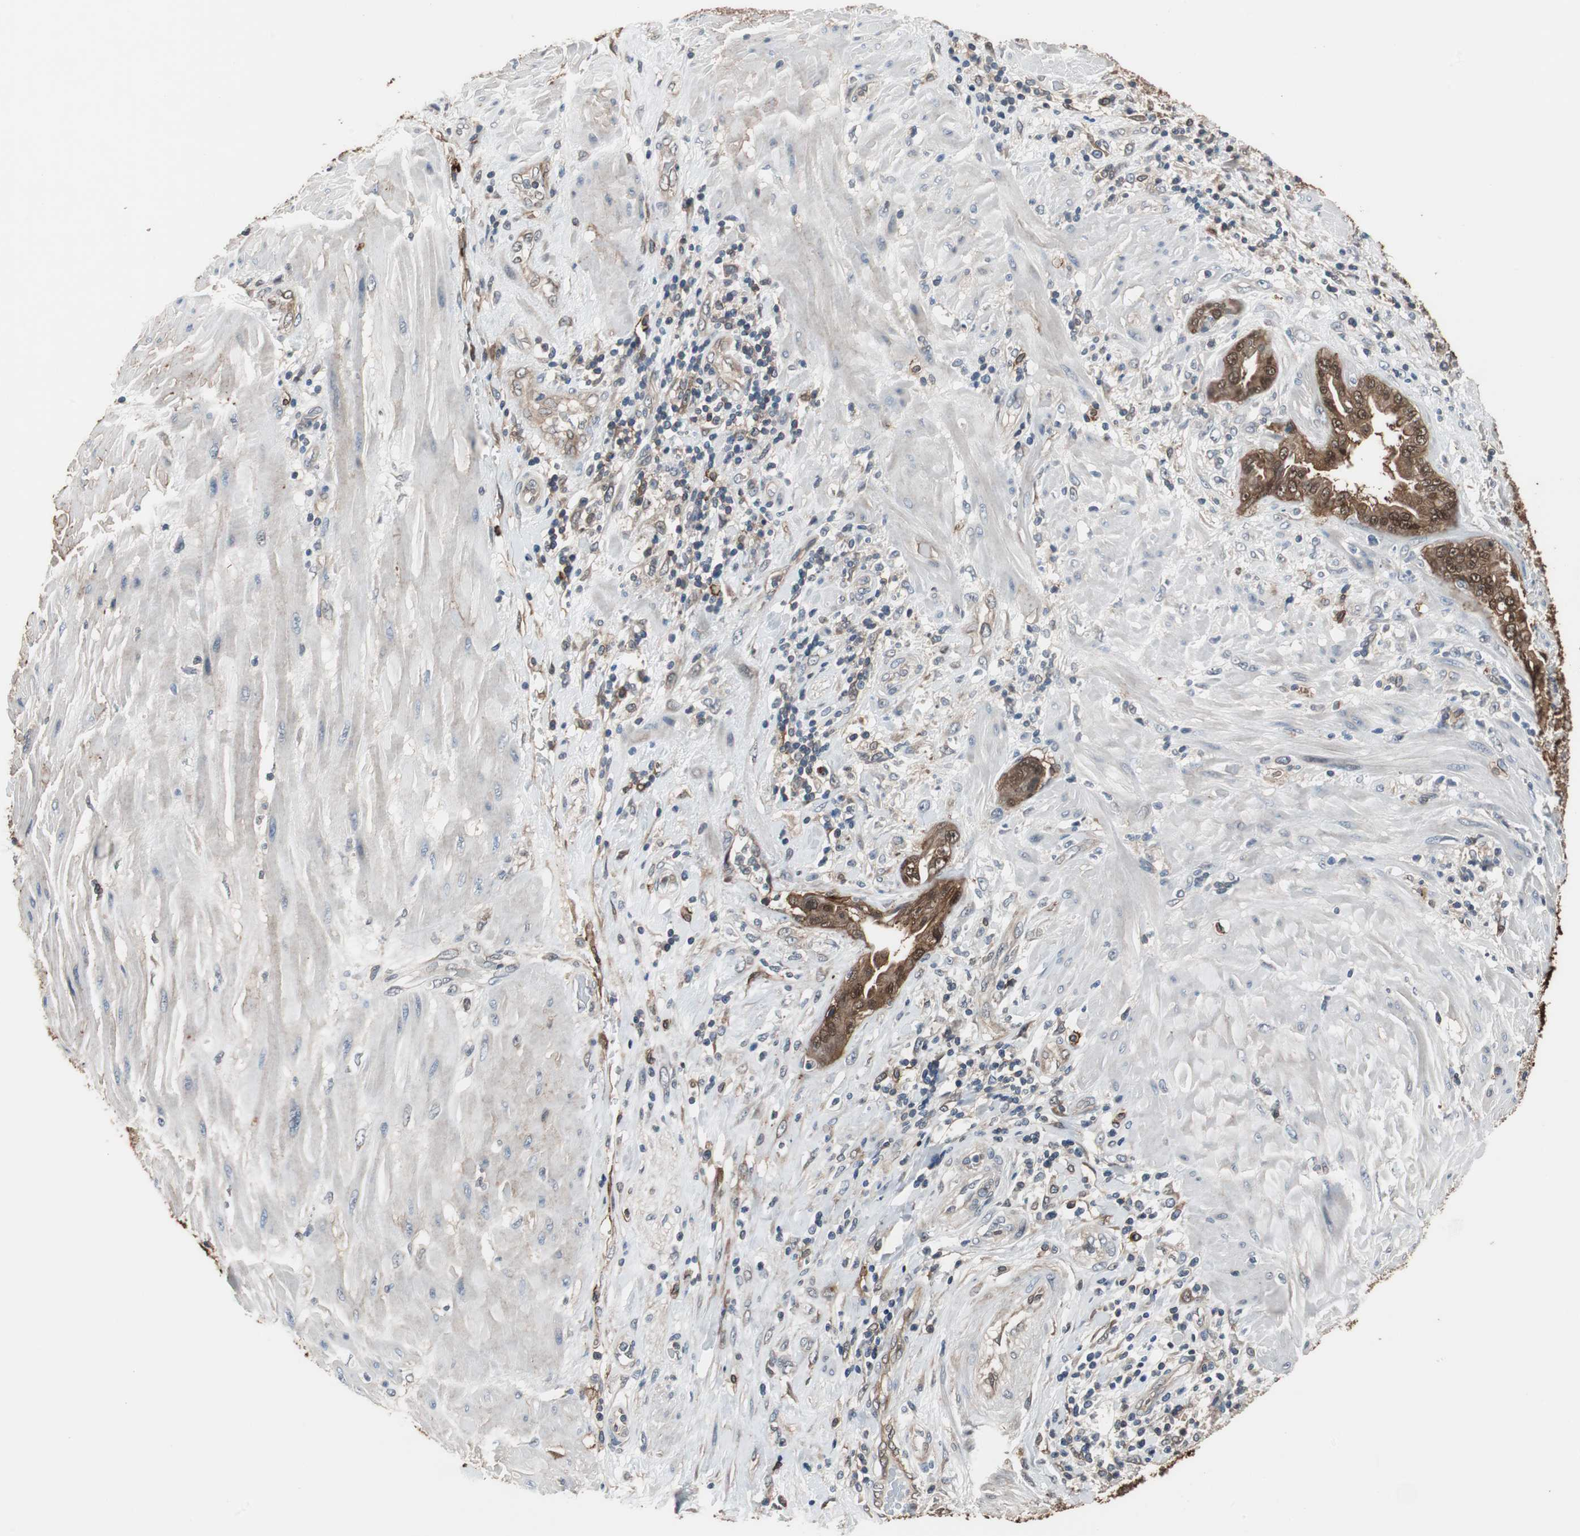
{"staining": {"intensity": "strong", "quantity": ">75%", "location": "cytoplasmic/membranous"}, "tissue": "pancreatic cancer", "cell_type": "Tumor cells", "image_type": "cancer", "snomed": [{"axis": "morphology", "description": "Adenocarcinoma, NOS"}, {"axis": "topography", "description": "Pancreas"}], "caption": "Immunohistochemistry (IHC) of human pancreatic cancer (adenocarcinoma) reveals high levels of strong cytoplasmic/membranous expression in about >75% of tumor cells.", "gene": "ANXA4", "patient": {"sex": "female", "age": 64}}